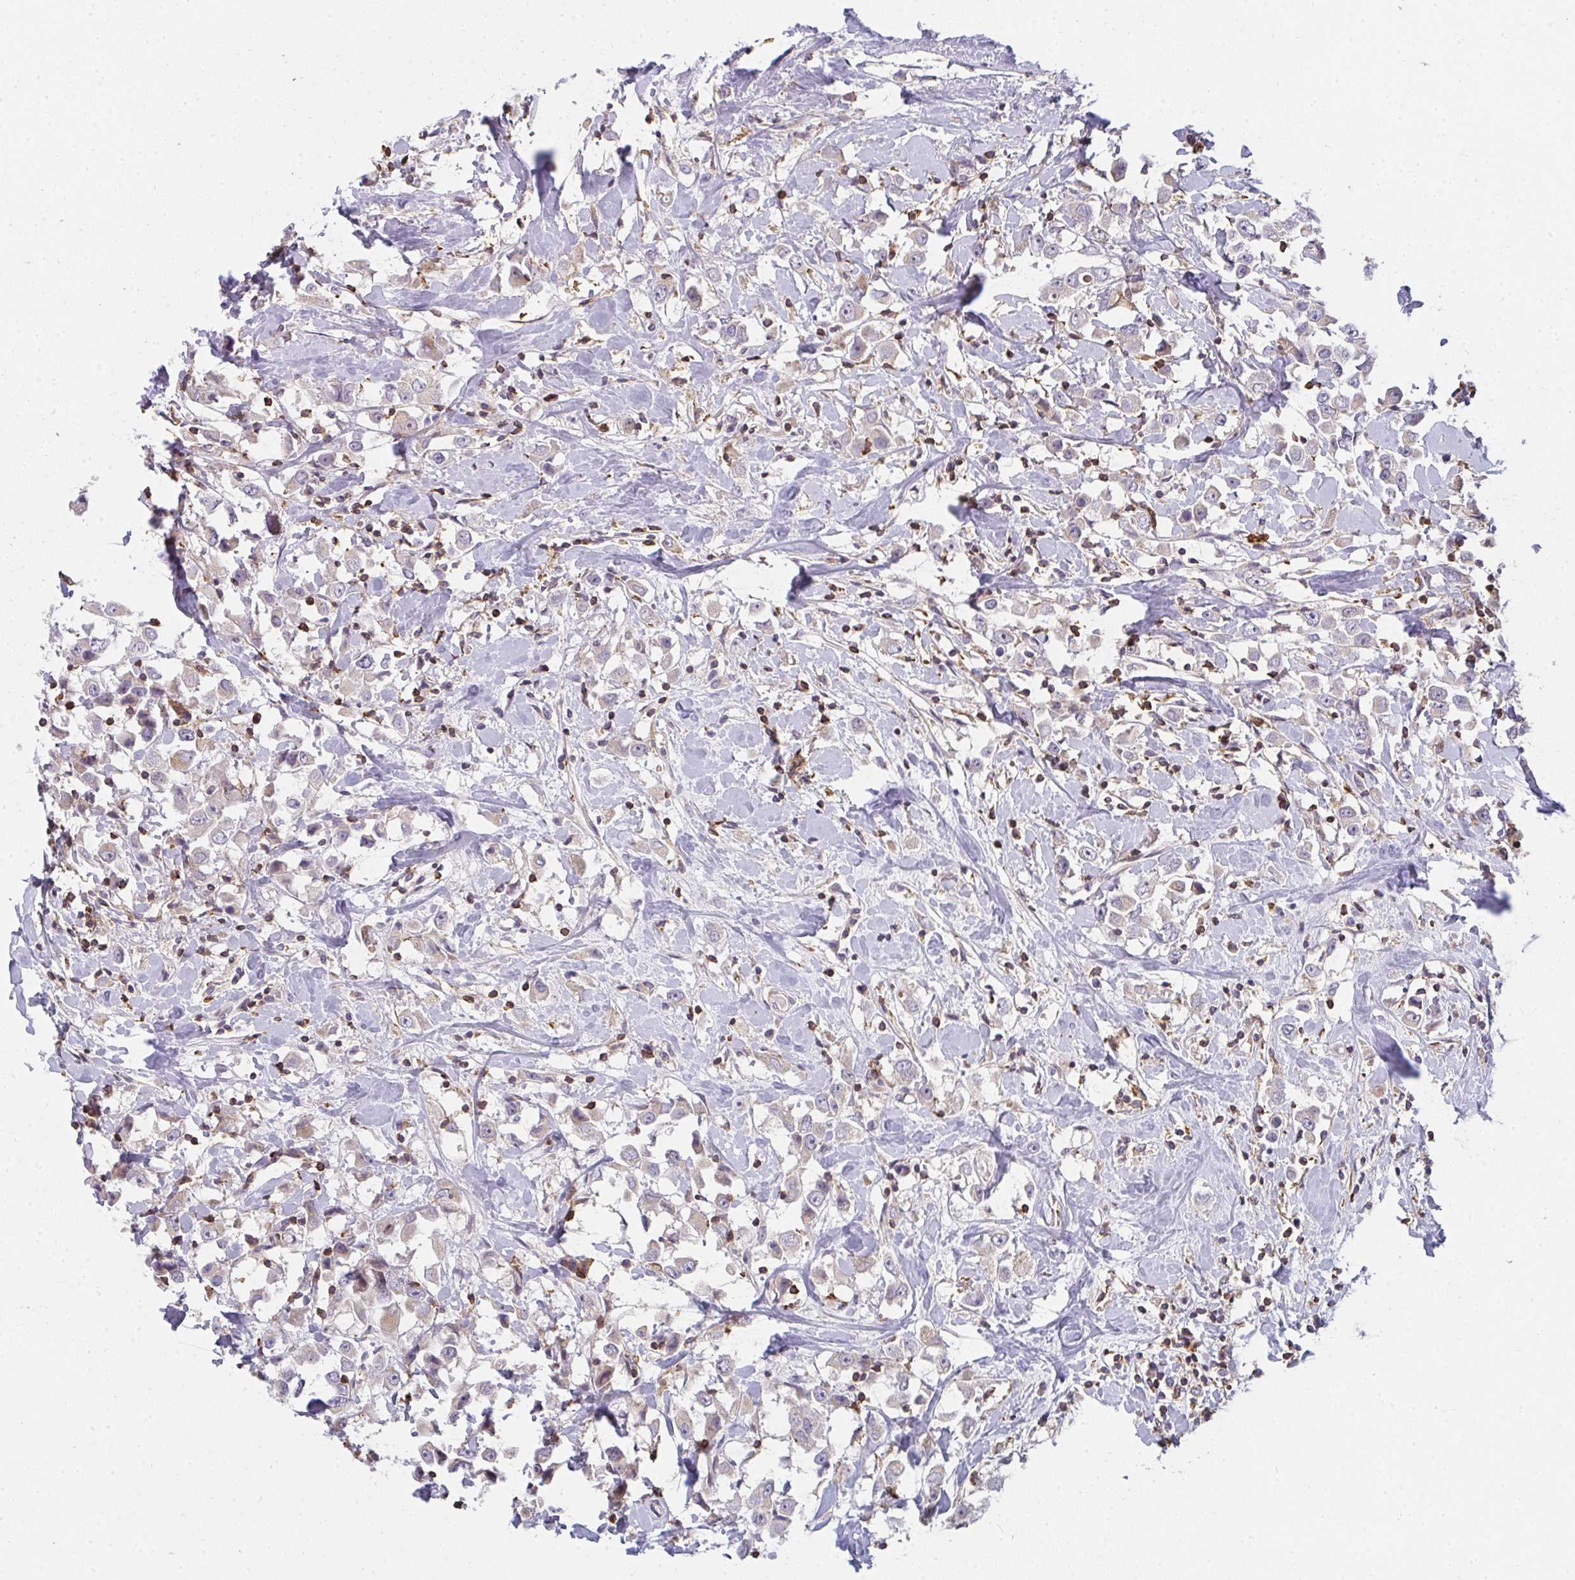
{"staining": {"intensity": "negative", "quantity": "none", "location": "none"}, "tissue": "breast cancer", "cell_type": "Tumor cells", "image_type": "cancer", "snomed": [{"axis": "morphology", "description": "Duct carcinoma"}, {"axis": "topography", "description": "Breast"}], "caption": "High power microscopy image of an immunohistochemistry (IHC) image of breast cancer, revealing no significant staining in tumor cells.", "gene": "CSF3R", "patient": {"sex": "female", "age": 61}}